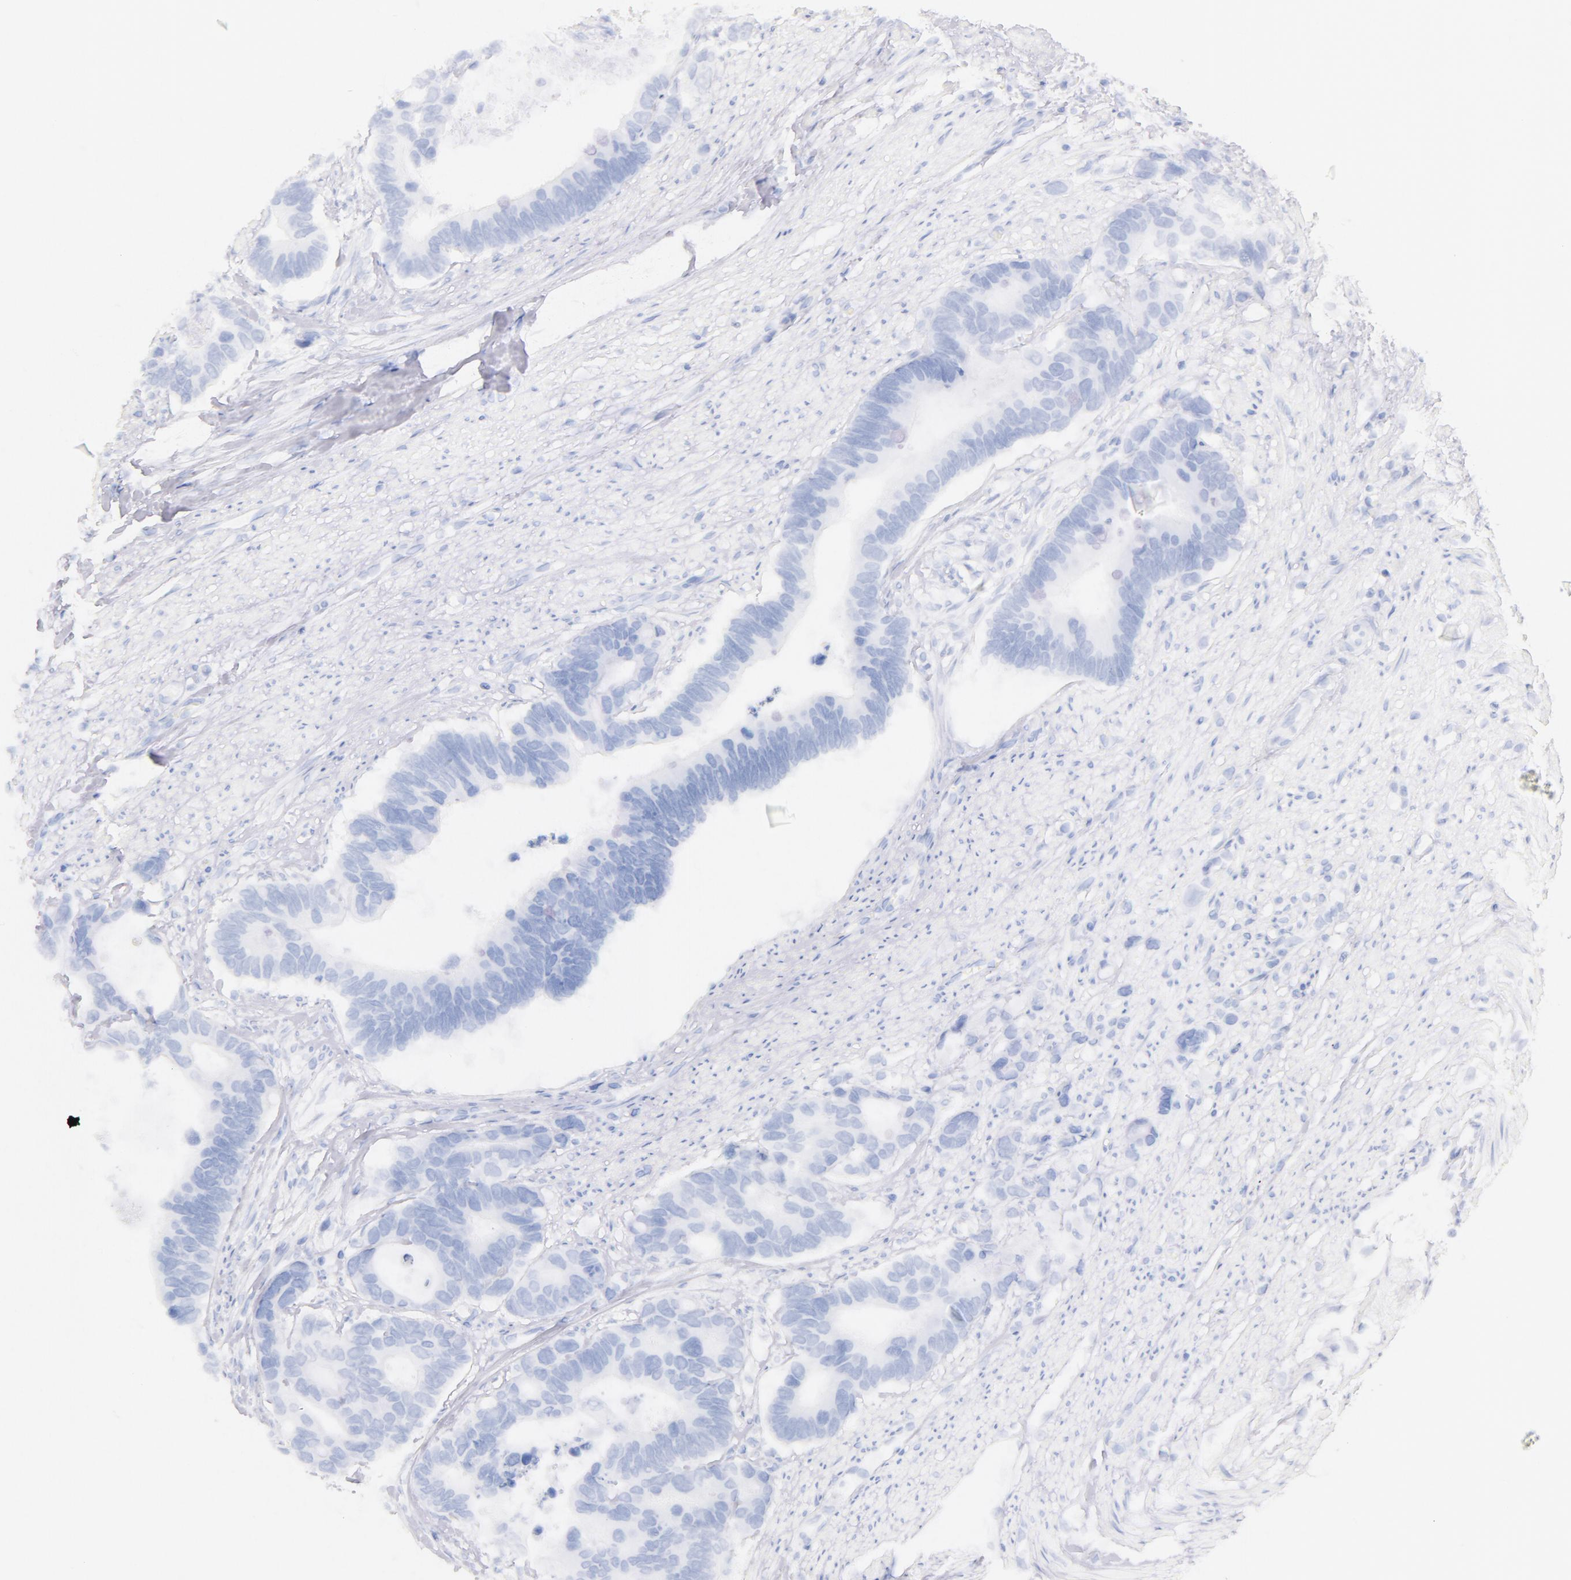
{"staining": {"intensity": "negative", "quantity": "none", "location": "none"}, "tissue": "colorectal cancer", "cell_type": "Tumor cells", "image_type": "cancer", "snomed": [{"axis": "morphology", "description": "Adenocarcinoma, NOS"}, {"axis": "topography", "description": "Colon"}], "caption": "Photomicrograph shows no protein staining in tumor cells of adenocarcinoma (colorectal) tissue.", "gene": "CD44", "patient": {"sex": "male", "age": 49}}